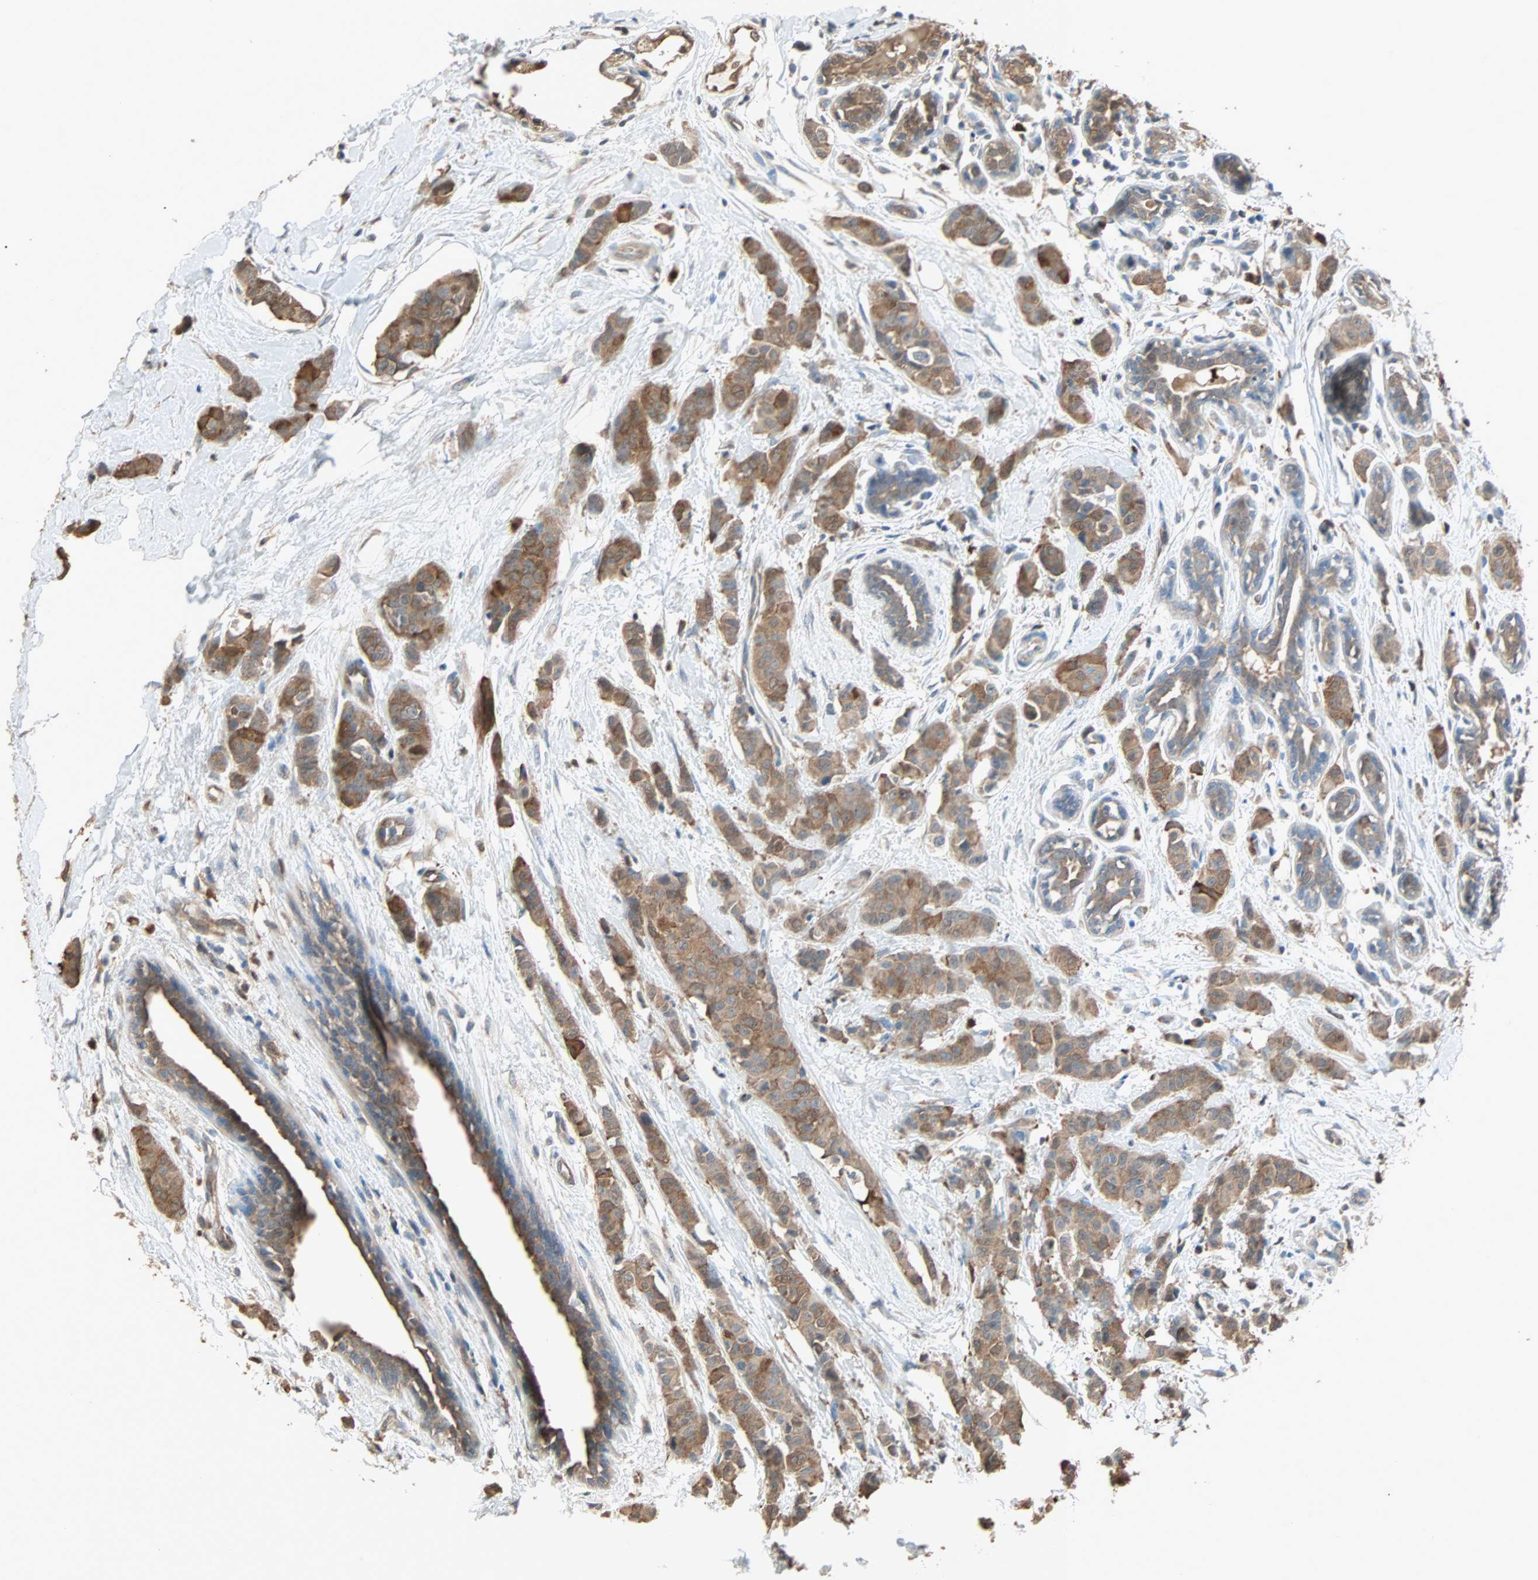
{"staining": {"intensity": "strong", "quantity": ">75%", "location": "cytoplasmic/membranous"}, "tissue": "breast cancer", "cell_type": "Tumor cells", "image_type": "cancer", "snomed": [{"axis": "morphology", "description": "Normal tissue, NOS"}, {"axis": "morphology", "description": "Duct carcinoma"}, {"axis": "topography", "description": "Breast"}], "caption": "Immunohistochemistry (IHC) staining of breast intraductal carcinoma, which reveals high levels of strong cytoplasmic/membranous staining in approximately >75% of tumor cells indicating strong cytoplasmic/membranous protein staining. The staining was performed using DAB (3,3'-diaminobenzidine) (brown) for protein detection and nuclei were counterstained in hematoxylin (blue).", "gene": "PRDX1", "patient": {"sex": "female", "age": 40}}